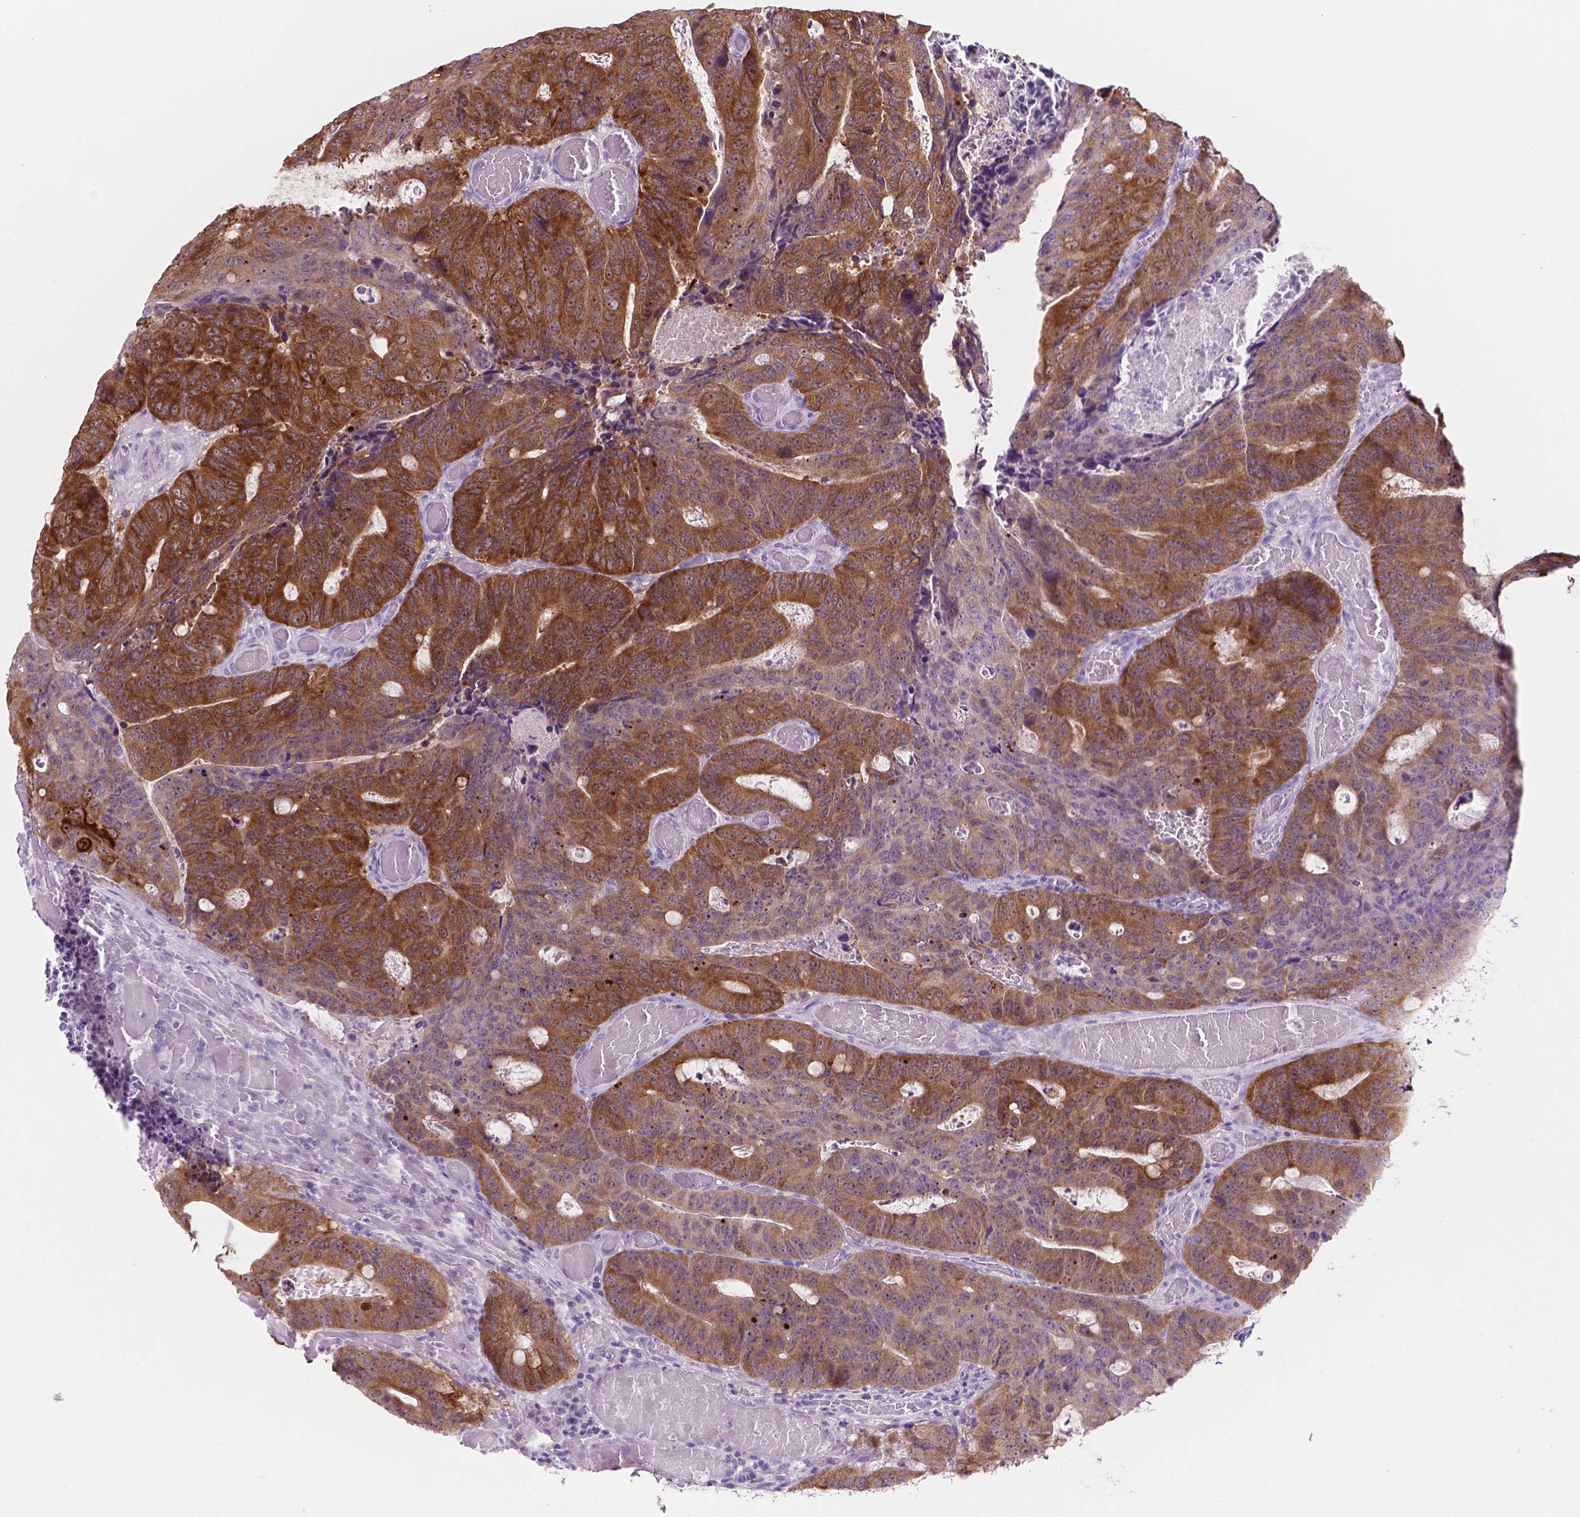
{"staining": {"intensity": "moderate", "quantity": "25%-75%", "location": "cytoplasmic/membranous,nuclear"}, "tissue": "colorectal cancer", "cell_type": "Tumor cells", "image_type": "cancer", "snomed": [{"axis": "morphology", "description": "Adenocarcinoma, NOS"}, {"axis": "topography", "description": "Colon"}], "caption": "IHC (DAB (3,3'-diaminobenzidine)) staining of colorectal adenocarcinoma demonstrates moderate cytoplasmic/membranous and nuclear protein expression in approximately 25%-75% of tumor cells.", "gene": "PHGR1", "patient": {"sex": "male", "age": 87}}